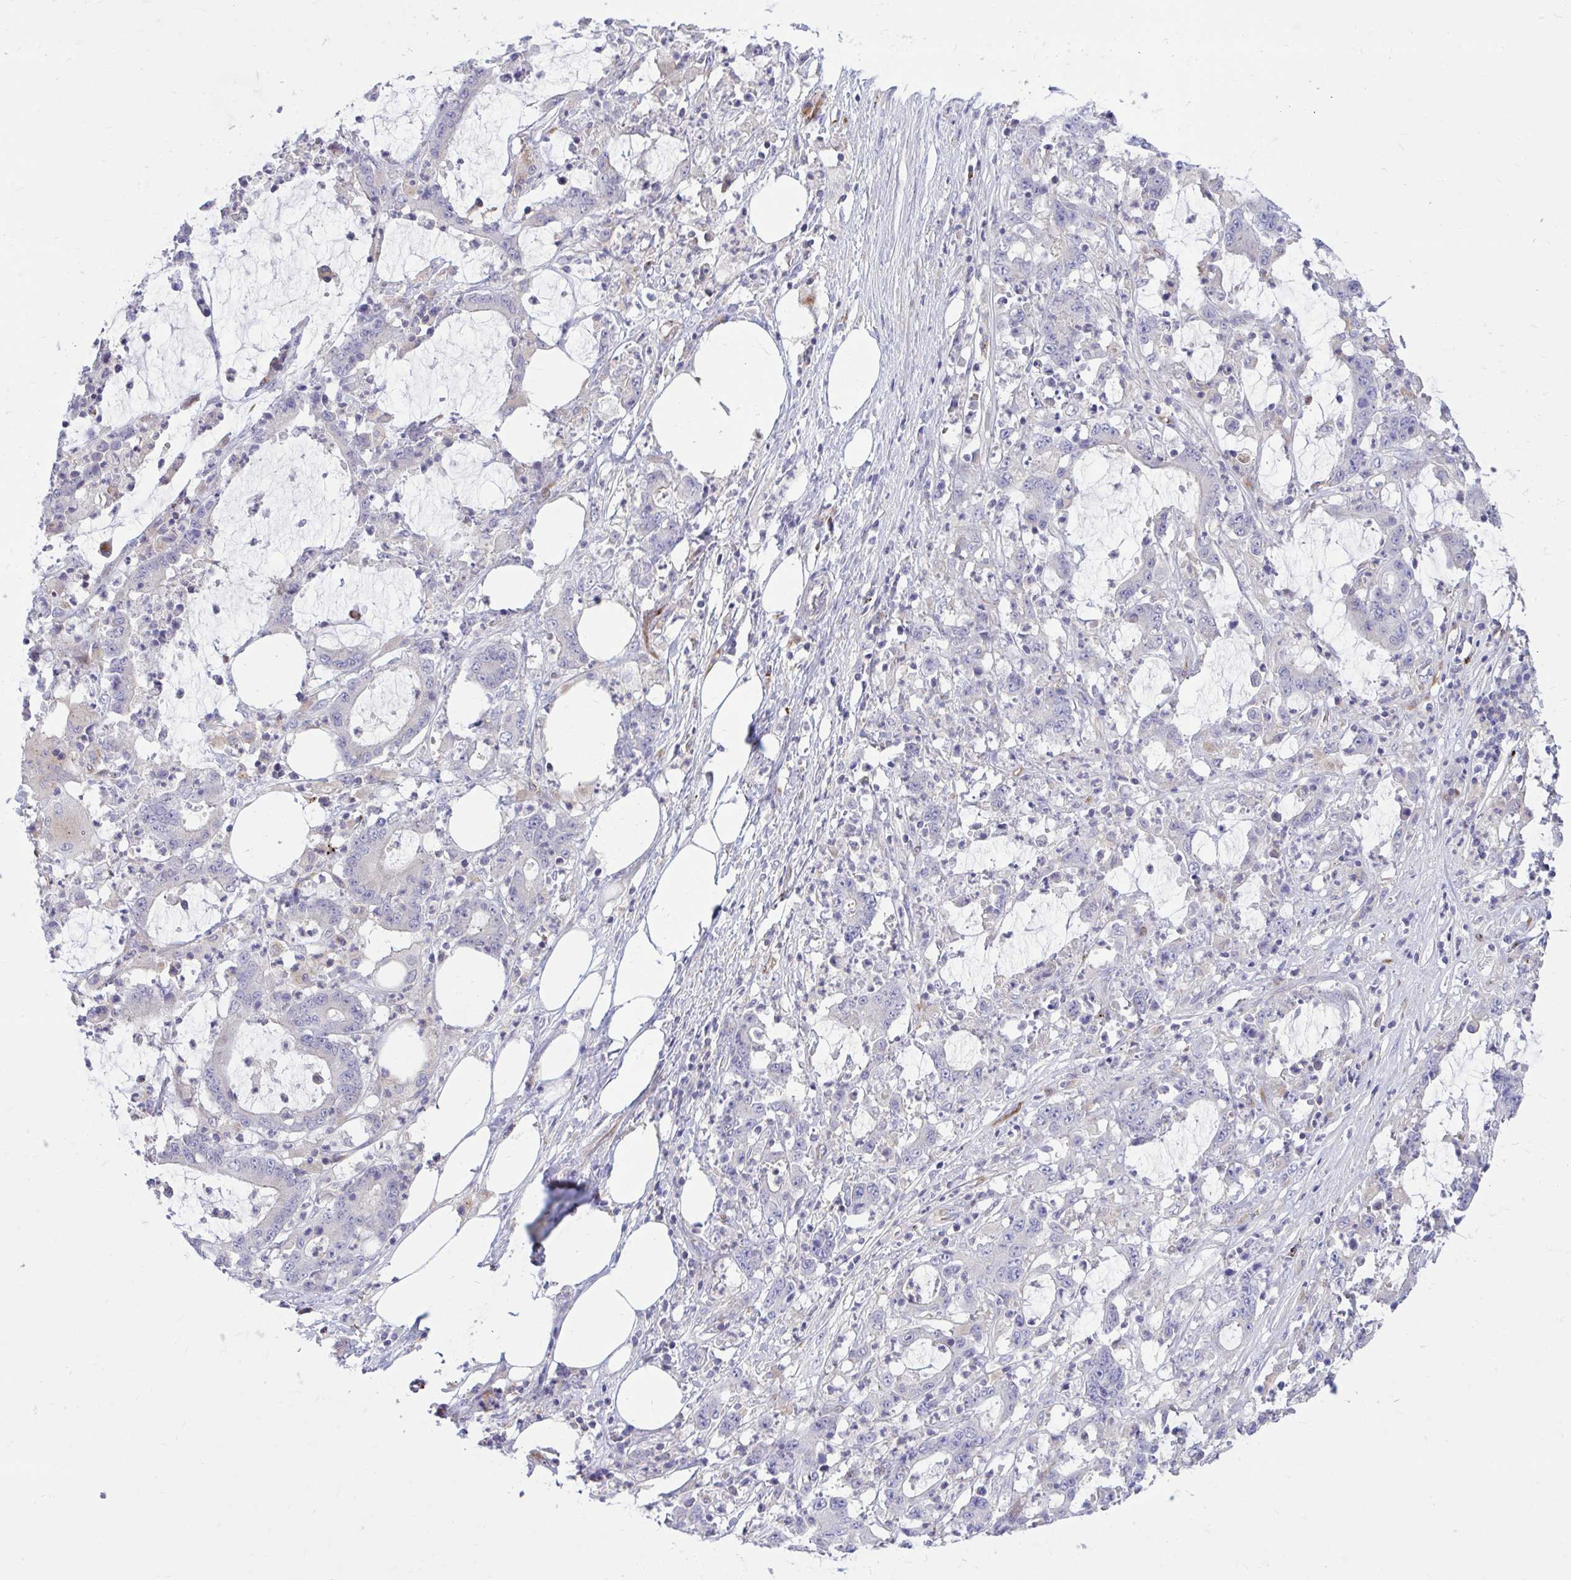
{"staining": {"intensity": "weak", "quantity": "<25%", "location": "cytoplasmic/membranous"}, "tissue": "stomach cancer", "cell_type": "Tumor cells", "image_type": "cancer", "snomed": [{"axis": "morphology", "description": "Adenocarcinoma, NOS"}, {"axis": "topography", "description": "Stomach, upper"}], "caption": "A micrograph of adenocarcinoma (stomach) stained for a protein reveals no brown staining in tumor cells.", "gene": "TP53I11", "patient": {"sex": "male", "age": 68}}